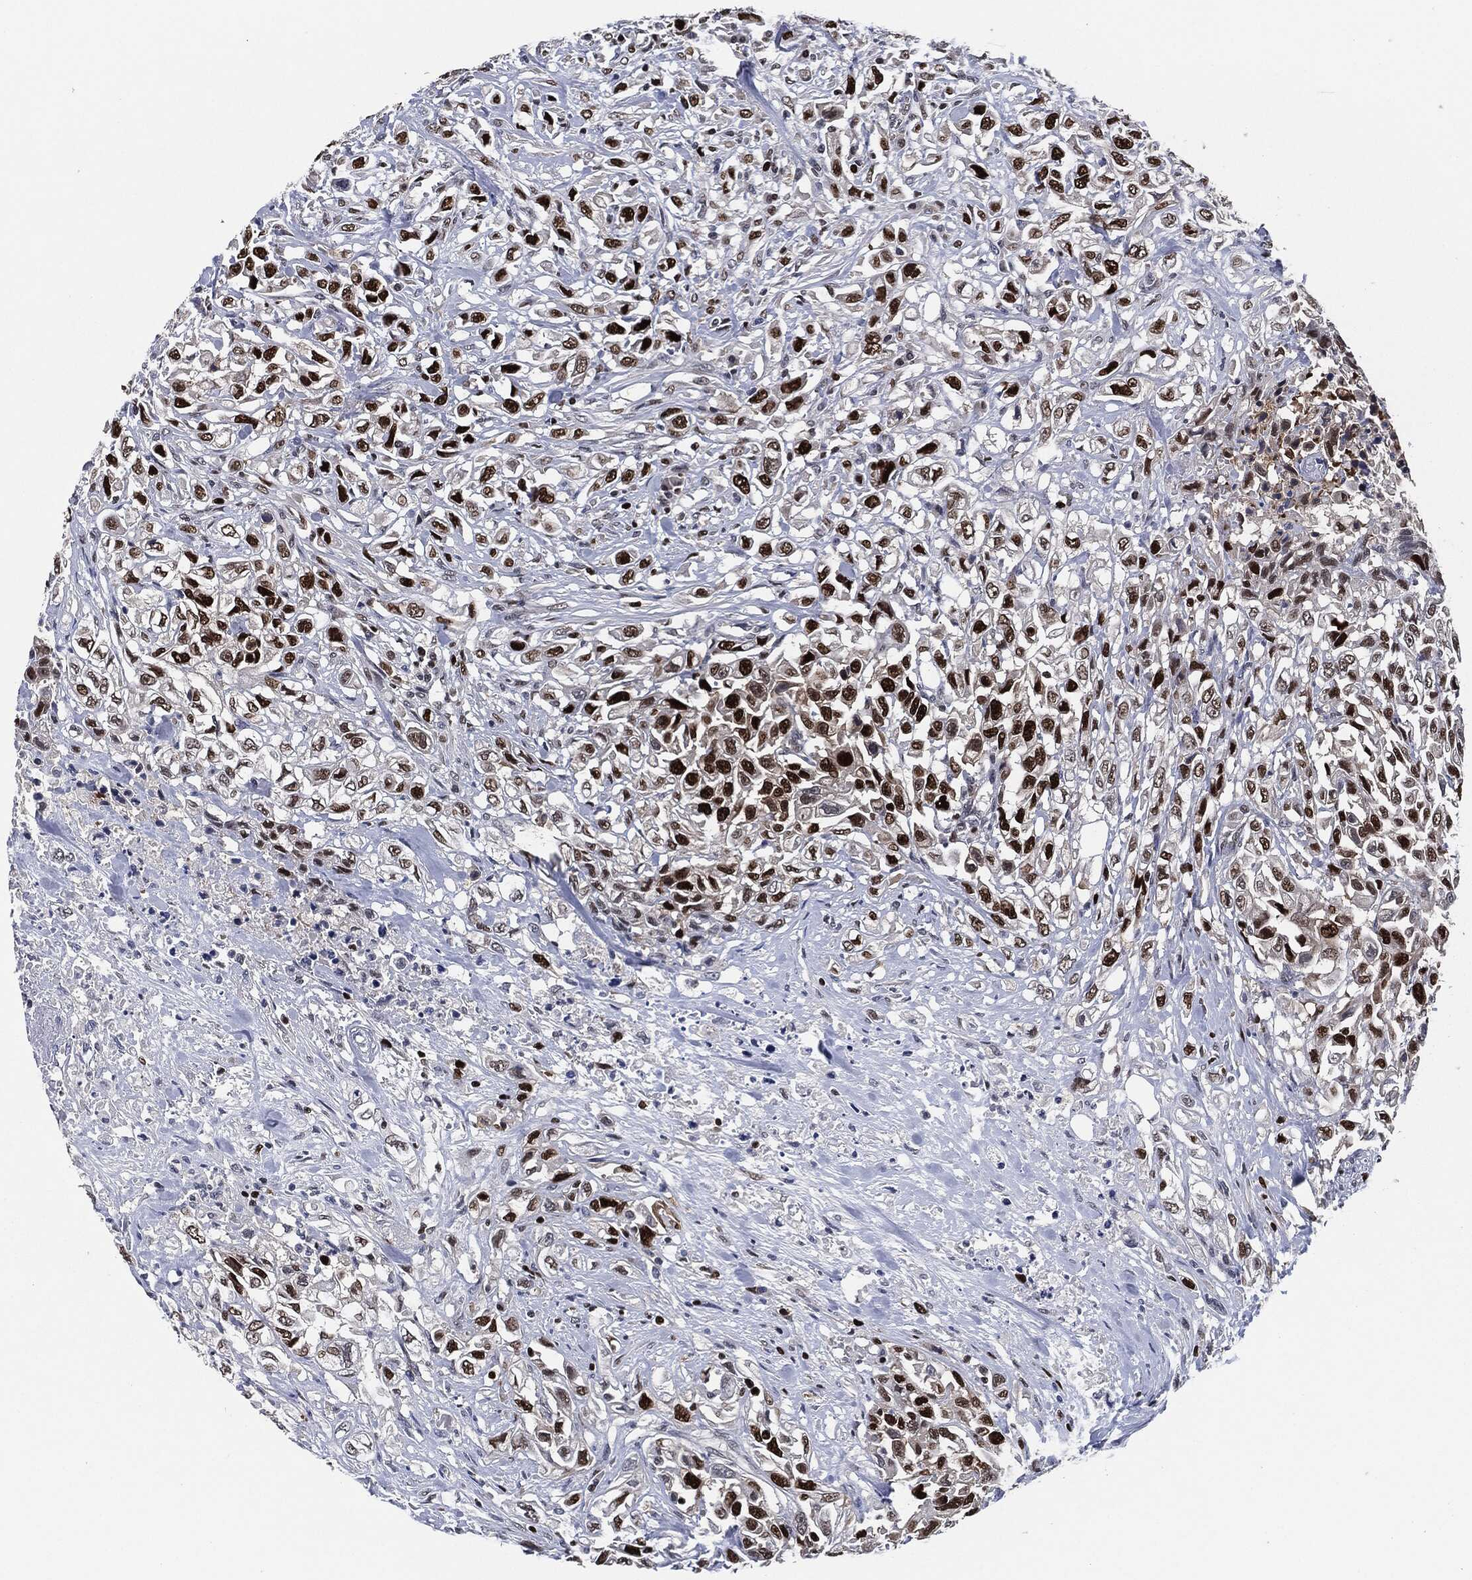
{"staining": {"intensity": "strong", "quantity": ">75%", "location": "nuclear"}, "tissue": "urothelial cancer", "cell_type": "Tumor cells", "image_type": "cancer", "snomed": [{"axis": "morphology", "description": "Urothelial carcinoma, High grade"}, {"axis": "topography", "description": "Urinary bladder"}], "caption": "Immunohistochemistry histopathology image of urothelial cancer stained for a protein (brown), which demonstrates high levels of strong nuclear staining in approximately >75% of tumor cells.", "gene": "PCNA", "patient": {"sex": "female", "age": 56}}